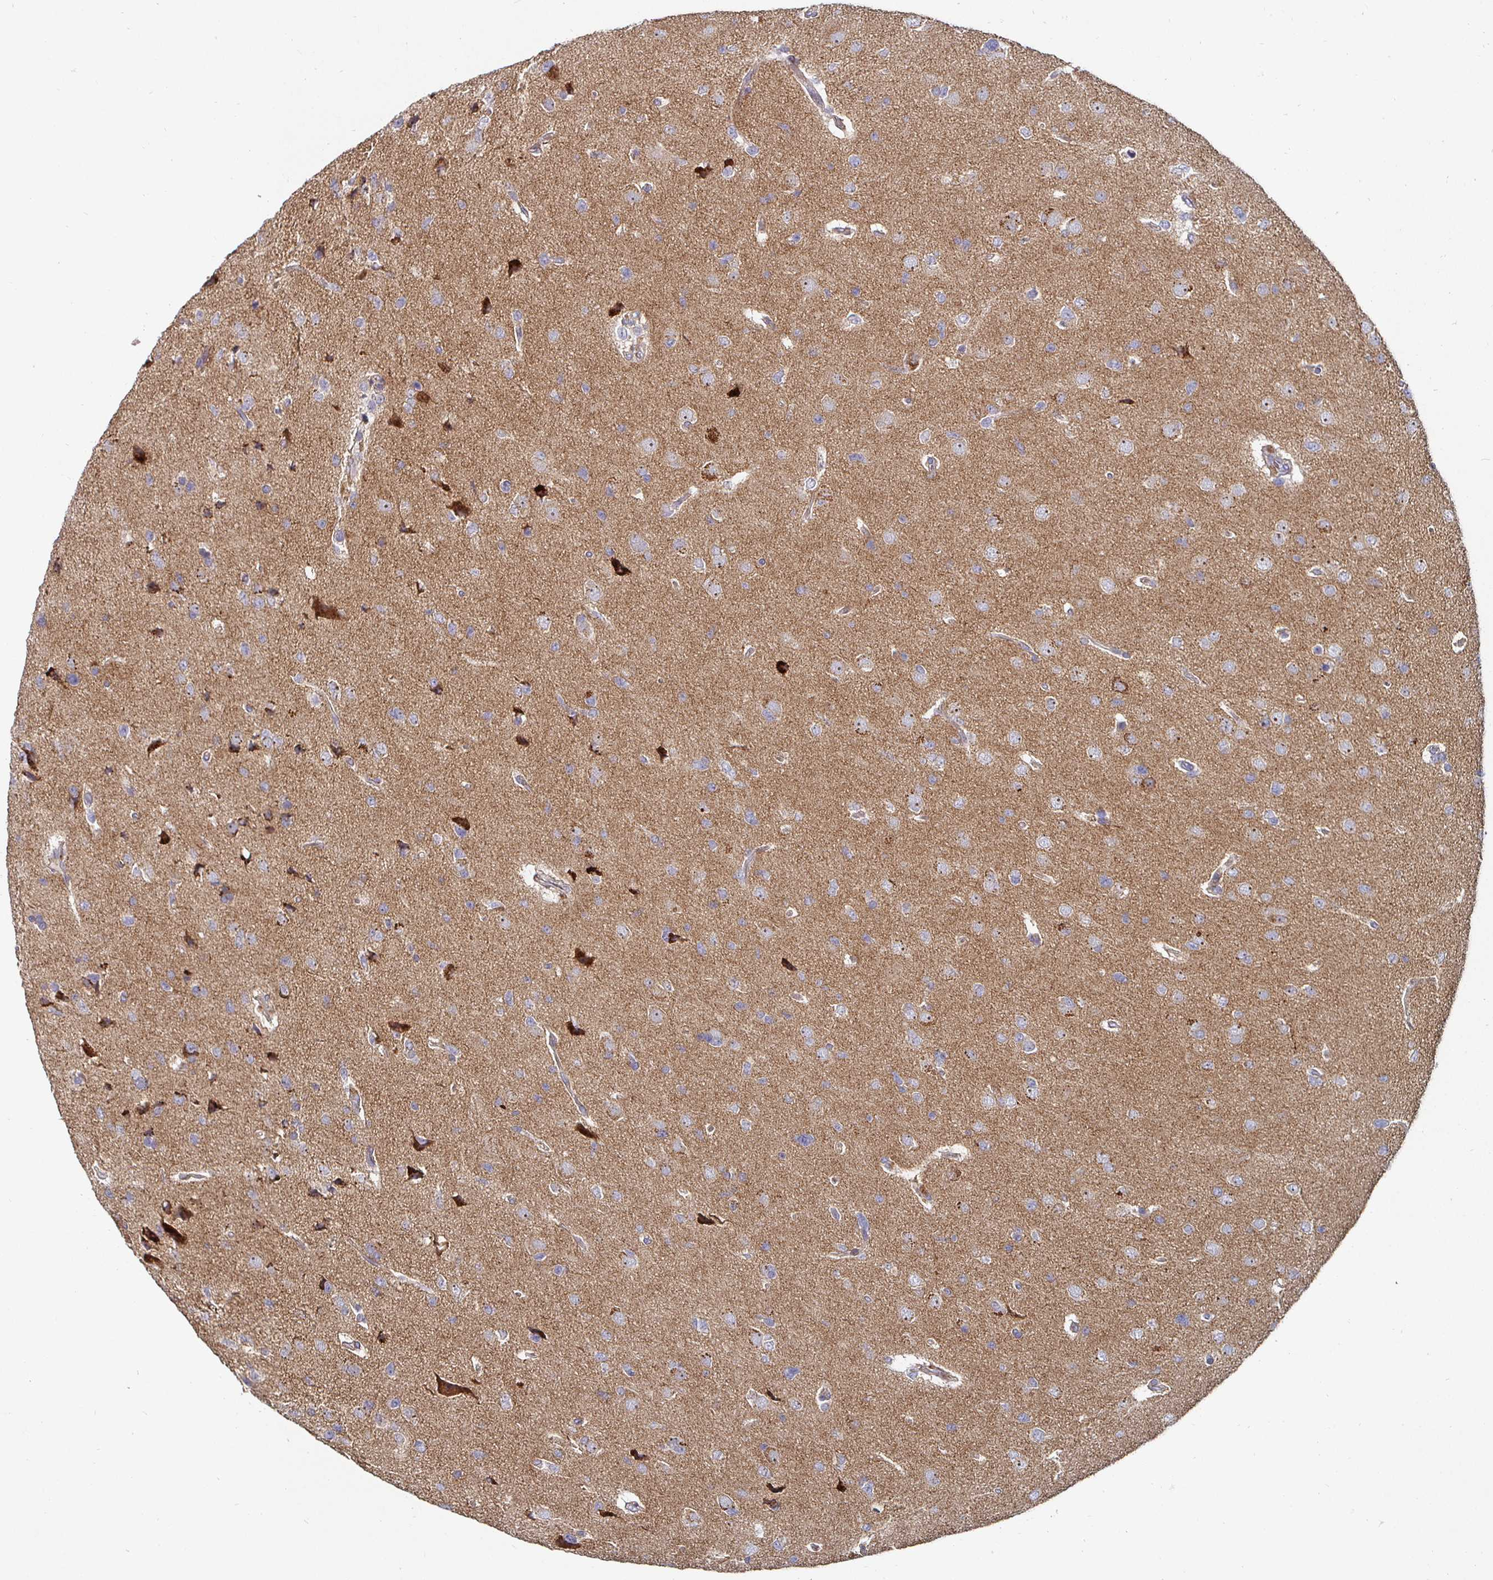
{"staining": {"intensity": "negative", "quantity": "none", "location": "none"}, "tissue": "glioma", "cell_type": "Tumor cells", "image_type": "cancer", "snomed": [{"axis": "morphology", "description": "Glioma, malignant, Low grade"}, {"axis": "topography", "description": "Brain"}], "caption": "Glioma stained for a protein using immunohistochemistry reveals no expression tumor cells.", "gene": "NRSN1", "patient": {"sex": "female", "age": 55}}